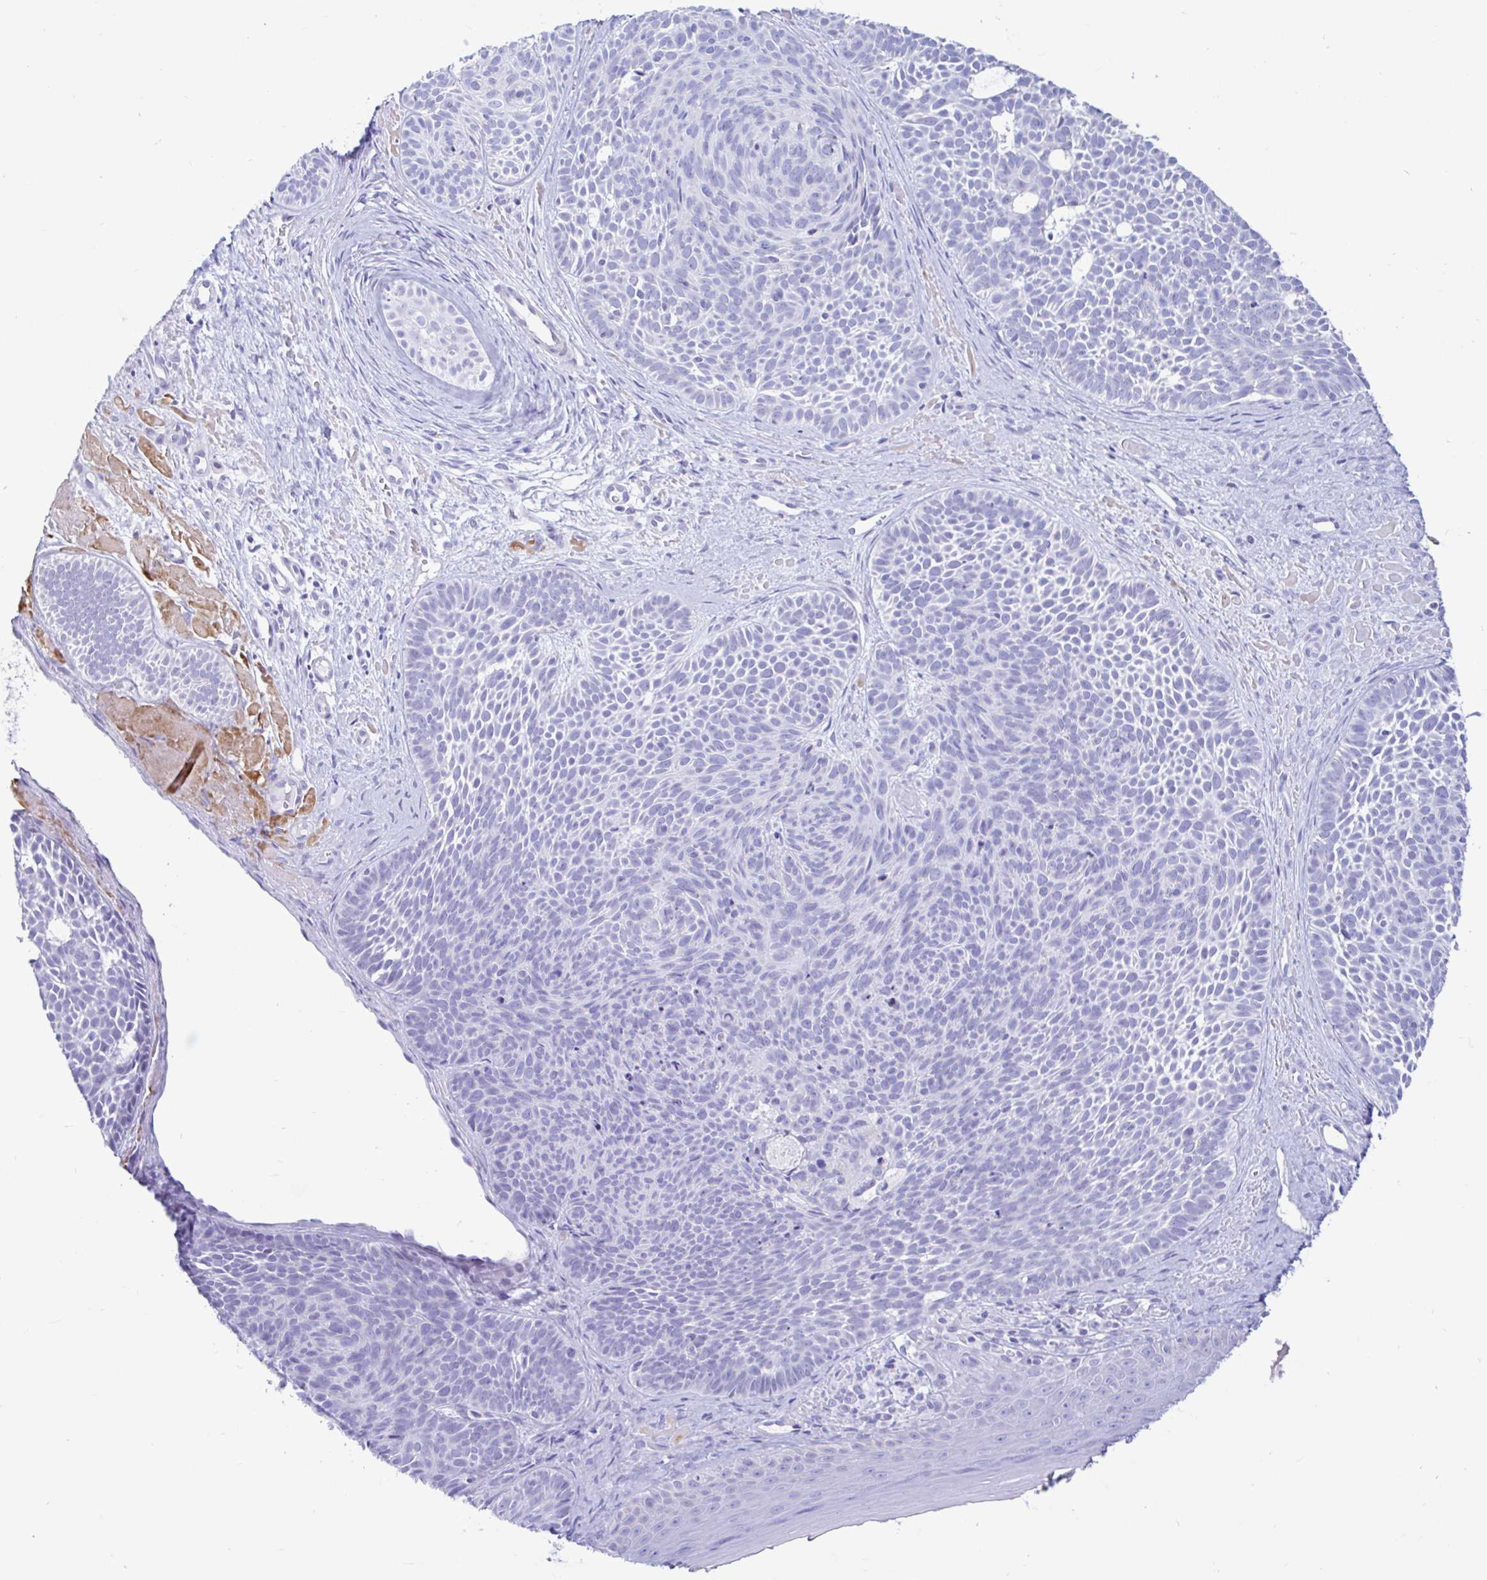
{"staining": {"intensity": "negative", "quantity": "none", "location": "none"}, "tissue": "skin cancer", "cell_type": "Tumor cells", "image_type": "cancer", "snomed": [{"axis": "morphology", "description": "Basal cell carcinoma"}, {"axis": "topography", "description": "Skin"}], "caption": "IHC photomicrograph of skin cancer stained for a protein (brown), which reveals no staining in tumor cells.", "gene": "NBPF3", "patient": {"sex": "male", "age": 81}}